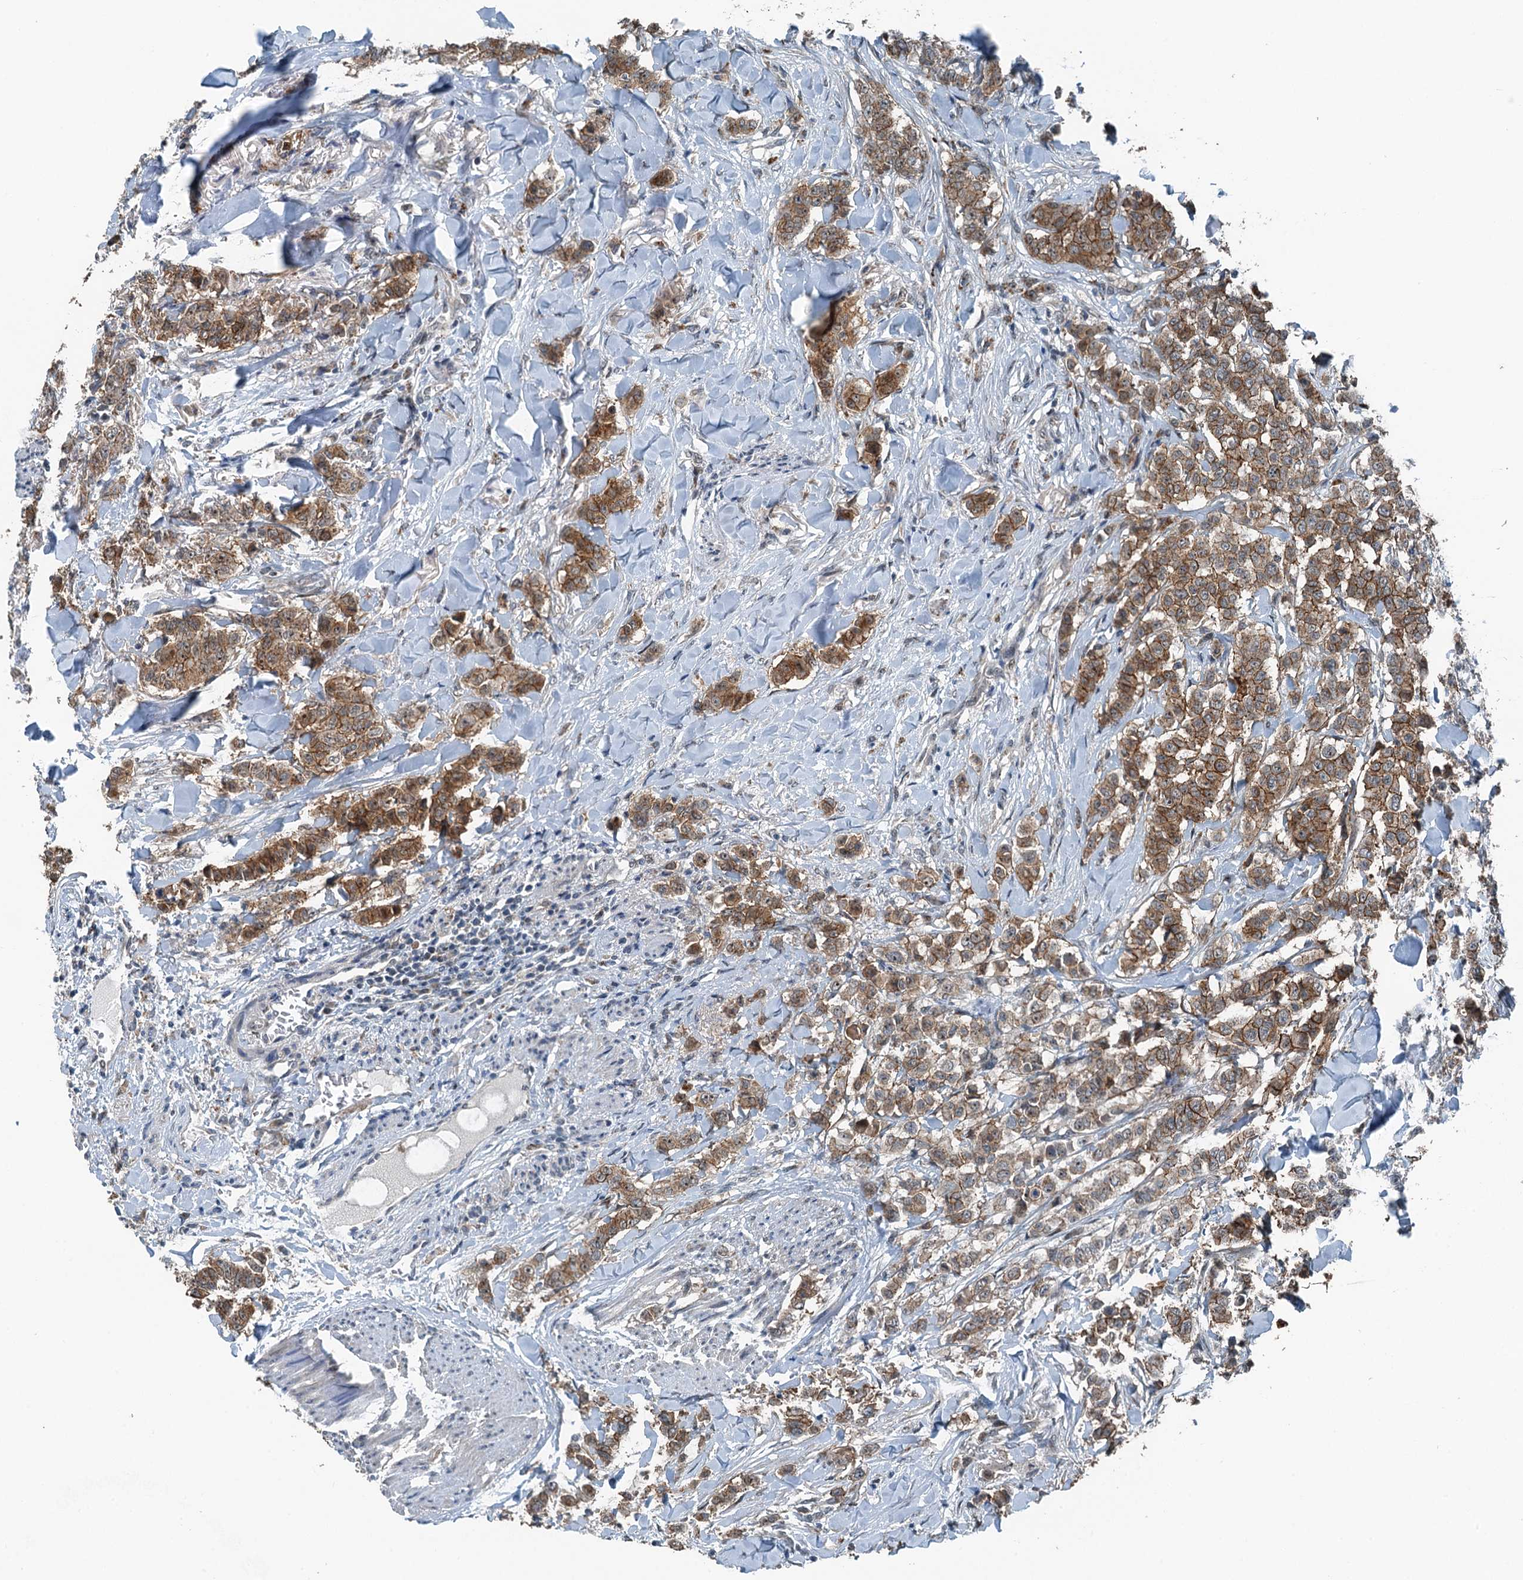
{"staining": {"intensity": "moderate", "quantity": ">75%", "location": "cytoplasmic/membranous"}, "tissue": "breast cancer", "cell_type": "Tumor cells", "image_type": "cancer", "snomed": [{"axis": "morphology", "description": "Duct carcinoma"}, {"axis": "topography", "description": "Breast"}], "caption": "Immunohistochemical staining of infiltrating ductal carcinoma (breast) reveals medium levels of moderate cytoplasmic/membranous positivity in approximately >75% of tumor cells.", "gene": "BMERB1", "patient": {"sex": "female", "age": 40}}